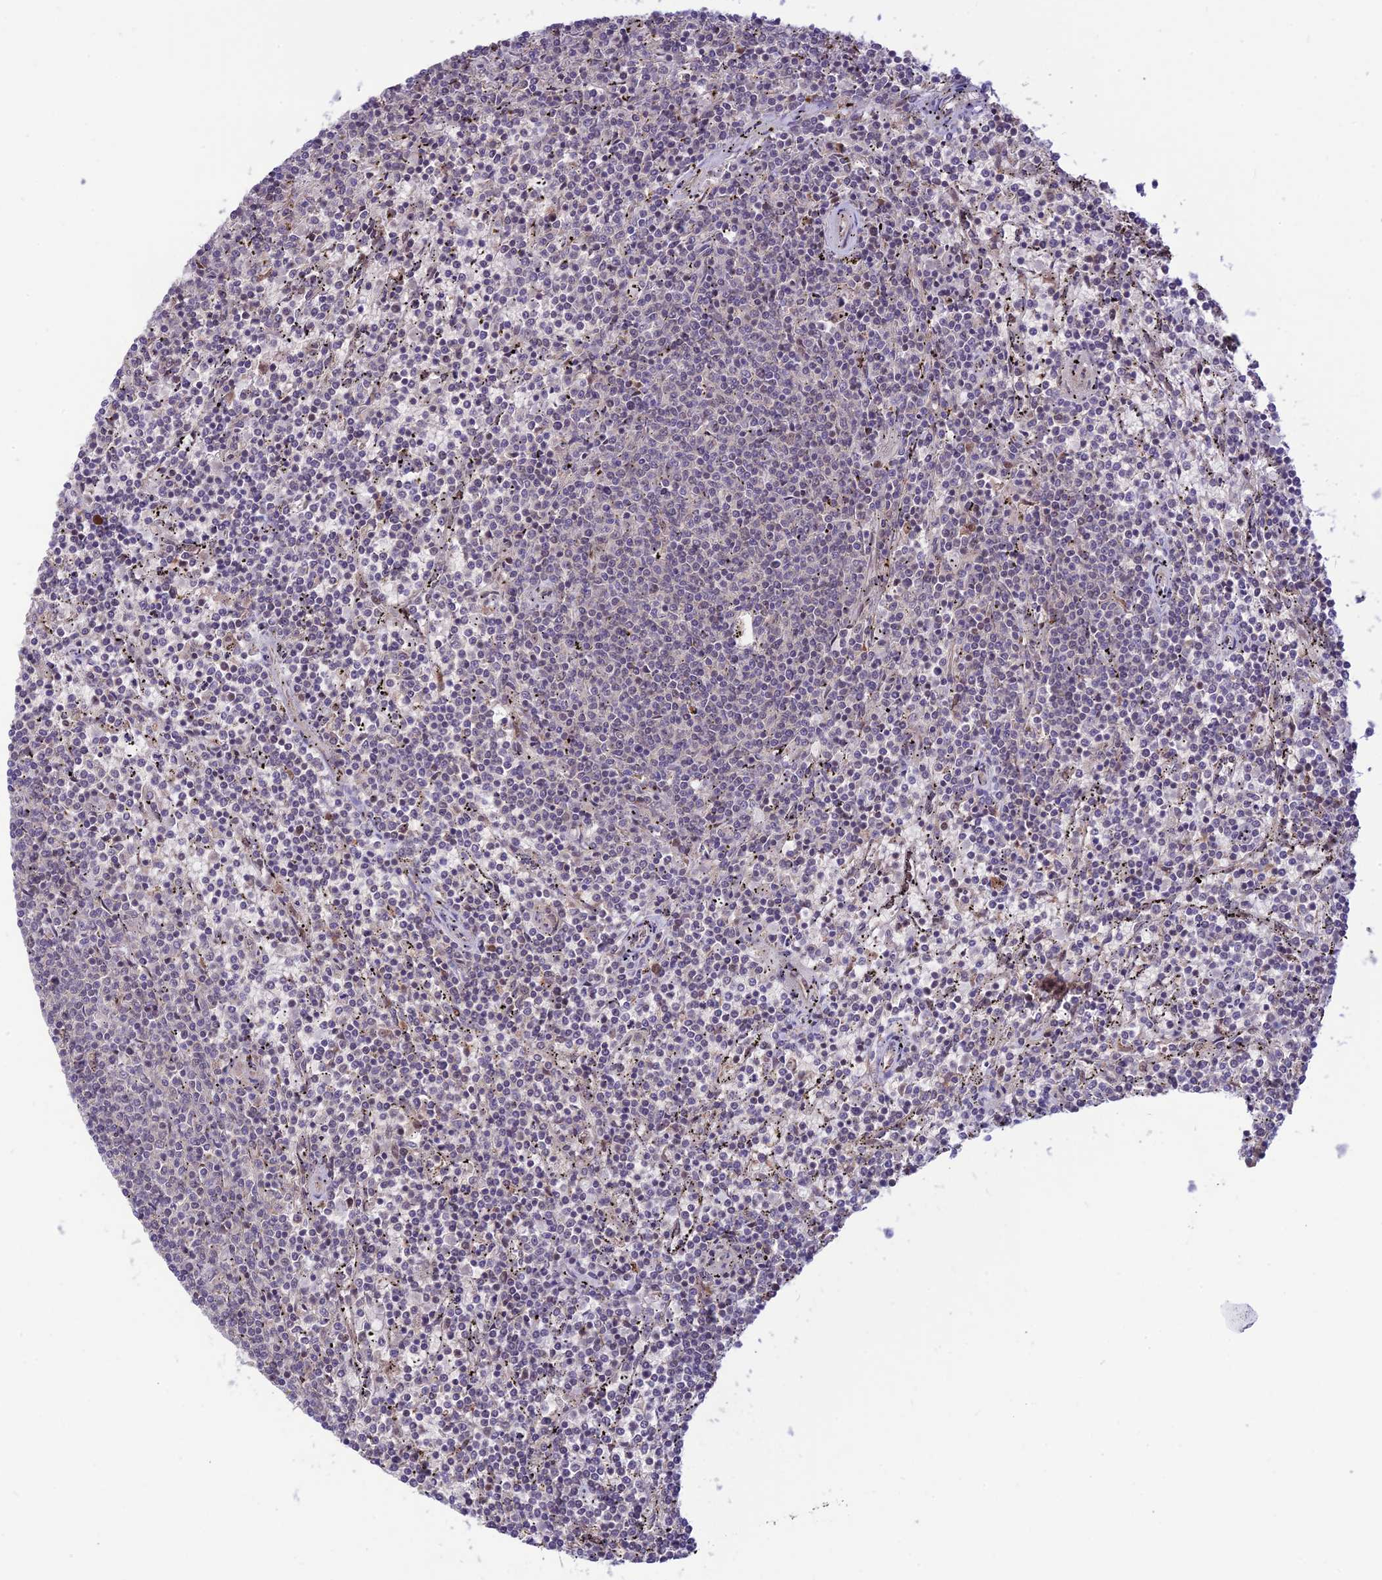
{"staining": {"intensity": "negative", "quantity": "none", "location": "none"}, "tissue": "lymphoma", "cell_type": "Tumor cells", "image_type": "cancer", "snomed": [{"axis": "morphology", "description": "Malignant lymphoma, non-Hodgkin's type, Low grade"}, {"axis": "topography", "description": "Spleen"}], "caption": "Tumor cells show no significant protein staining in malignant lymphoma, non-Hodgkin's type (low-grade).", "gene": "ASPDH", "patient": {"sex": "female", "age": 50}}